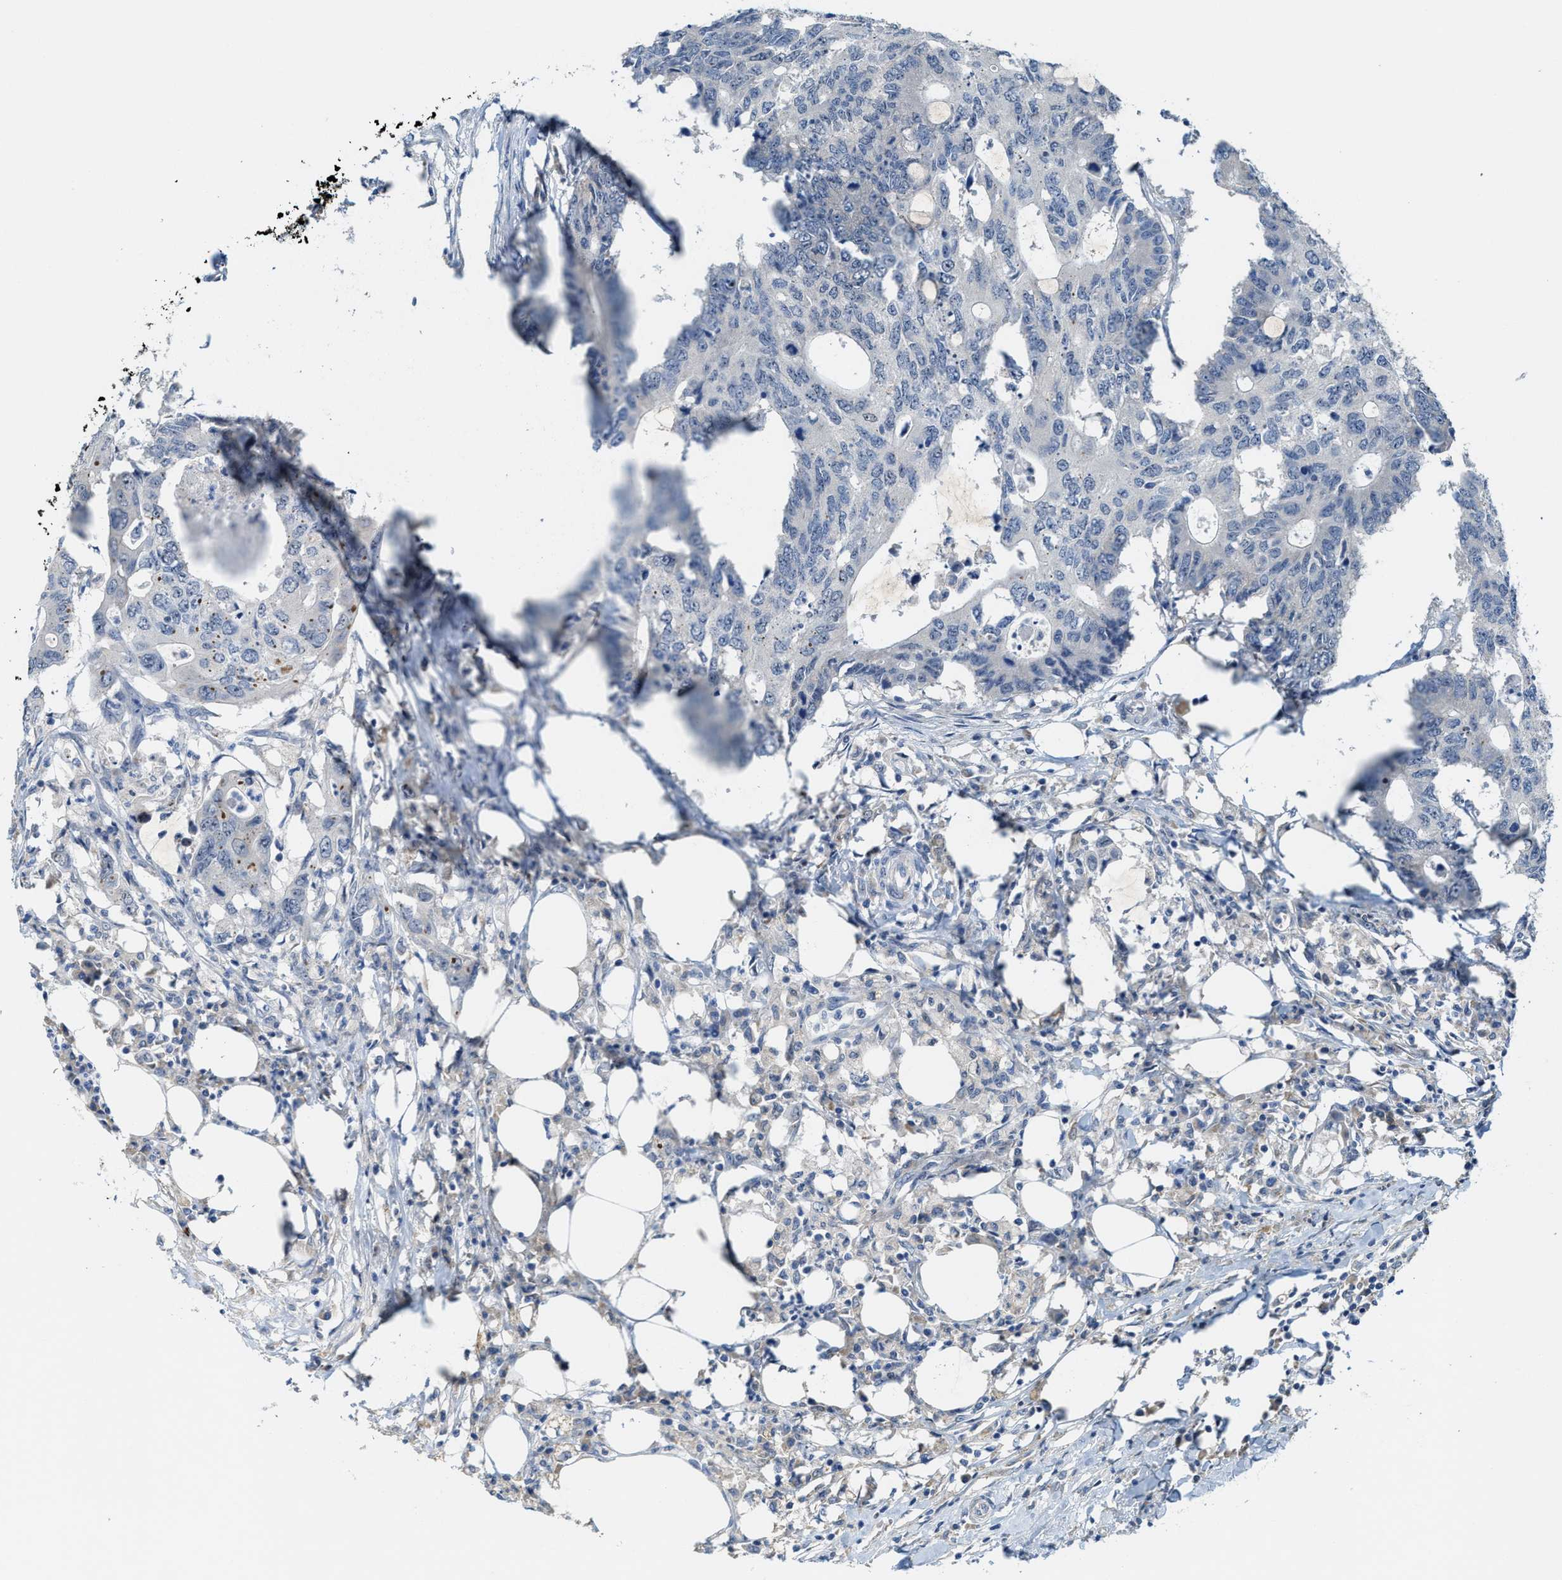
{"staining": {"intensity": "negative", "quantity": "none", "location": "none"}, "tissue": "colorectal cancer", "cell_type": "Tumor cells", "image_type": "cancer", "snomed": [{"axis": "morphology", "description": "Adenocarcinoma, NOS"}, {"axis": "topography", "description": "Colon"}], "caption": "IHC micrograph of neoplastic tissue: adenocarcinoma (colorectal) stained with DAB (3,3'-diaminobenzidine) shows no significant protein expression in tumor cells. (Brightfield microscopy of DAB immunohistochemistry (IHC) at high magnification).", "gene": "ZNF783", "patient": {"sex": "male", "age": 71}}